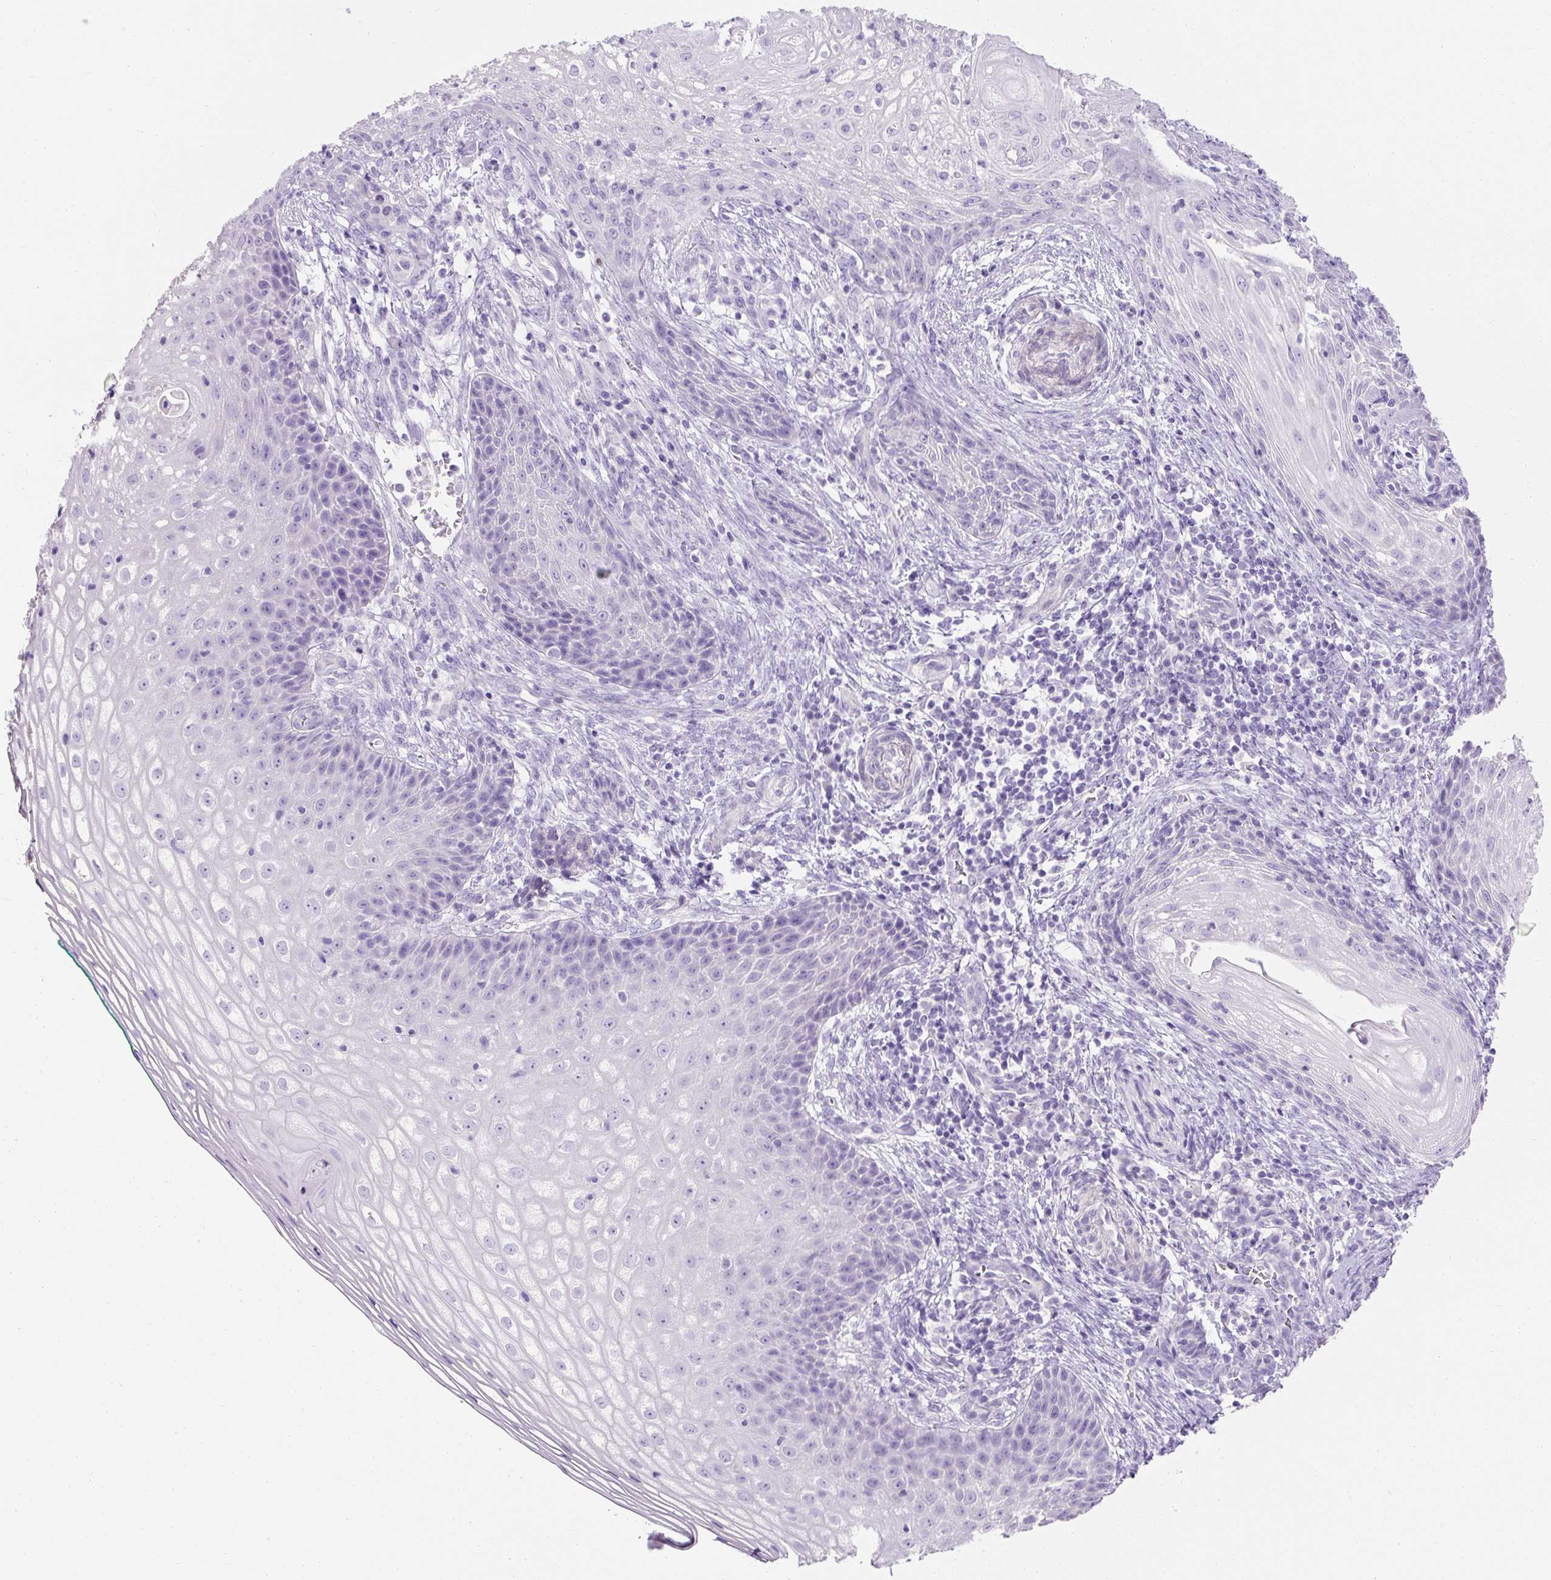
{"staining": {"intensity": "negative", "quantity": "none", "location": "none"}, "tissue": "cervical cancer", "cell_type": "Tumor cells", "image_type": "cancer", "snomed": [{"axis": "morphology", "description": "Squamous cell carcinoma, NOS"}, {"axis": "topography", "description": "Cervix"}], "caption": "Immunohistochemical staining of human cervical cancer (squamous cell carcinoma) shows no significant positivity in tumor cells. (DAB (3,3'-diaminobenzidine) immunohistochemistry visualized using brightfield microscopy, high magnification).", "gene": "C2CD4C", "patient": {"sex": "female", "age": 30}}